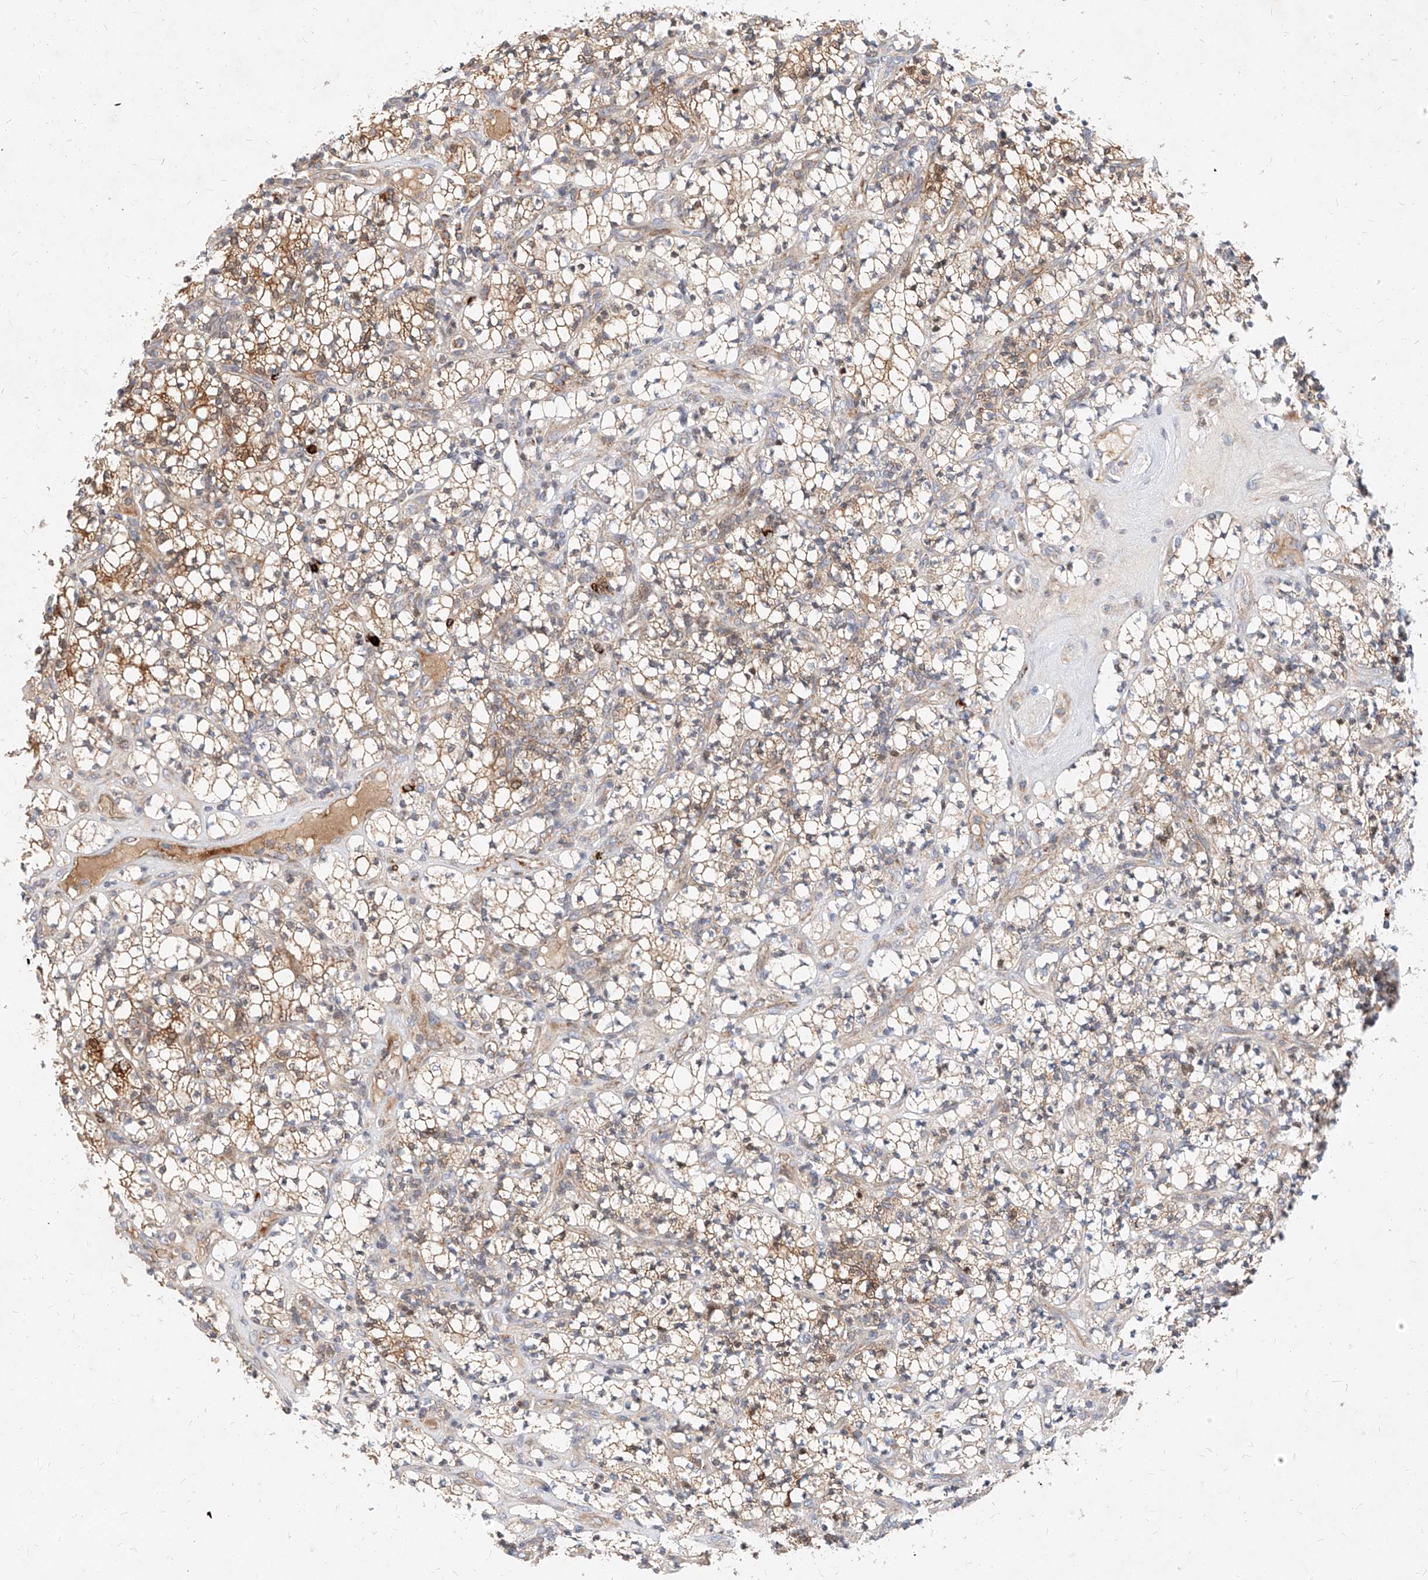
{"staining": {"intensity": "moderate", "quantity": ">75%", "location": "cytoplasmic/membranous"}, "tissue": "renal cancer", "cell_type": "Tumor cells", "image_type": "cancer", "snomed": [{"axis": "morphology", "description": "Adenocarcinoma, NOS"}, {"axis": "topography", "description": "Kidney"}], "caption": "Protein expression analysis of adenocarcinoma (renal) shows moderate cytoplasmic/membranous staining in approximately >75% of tumor cells.", "gene": "OSGEPL1", "patient": {"sex": "male", "age": 77}}